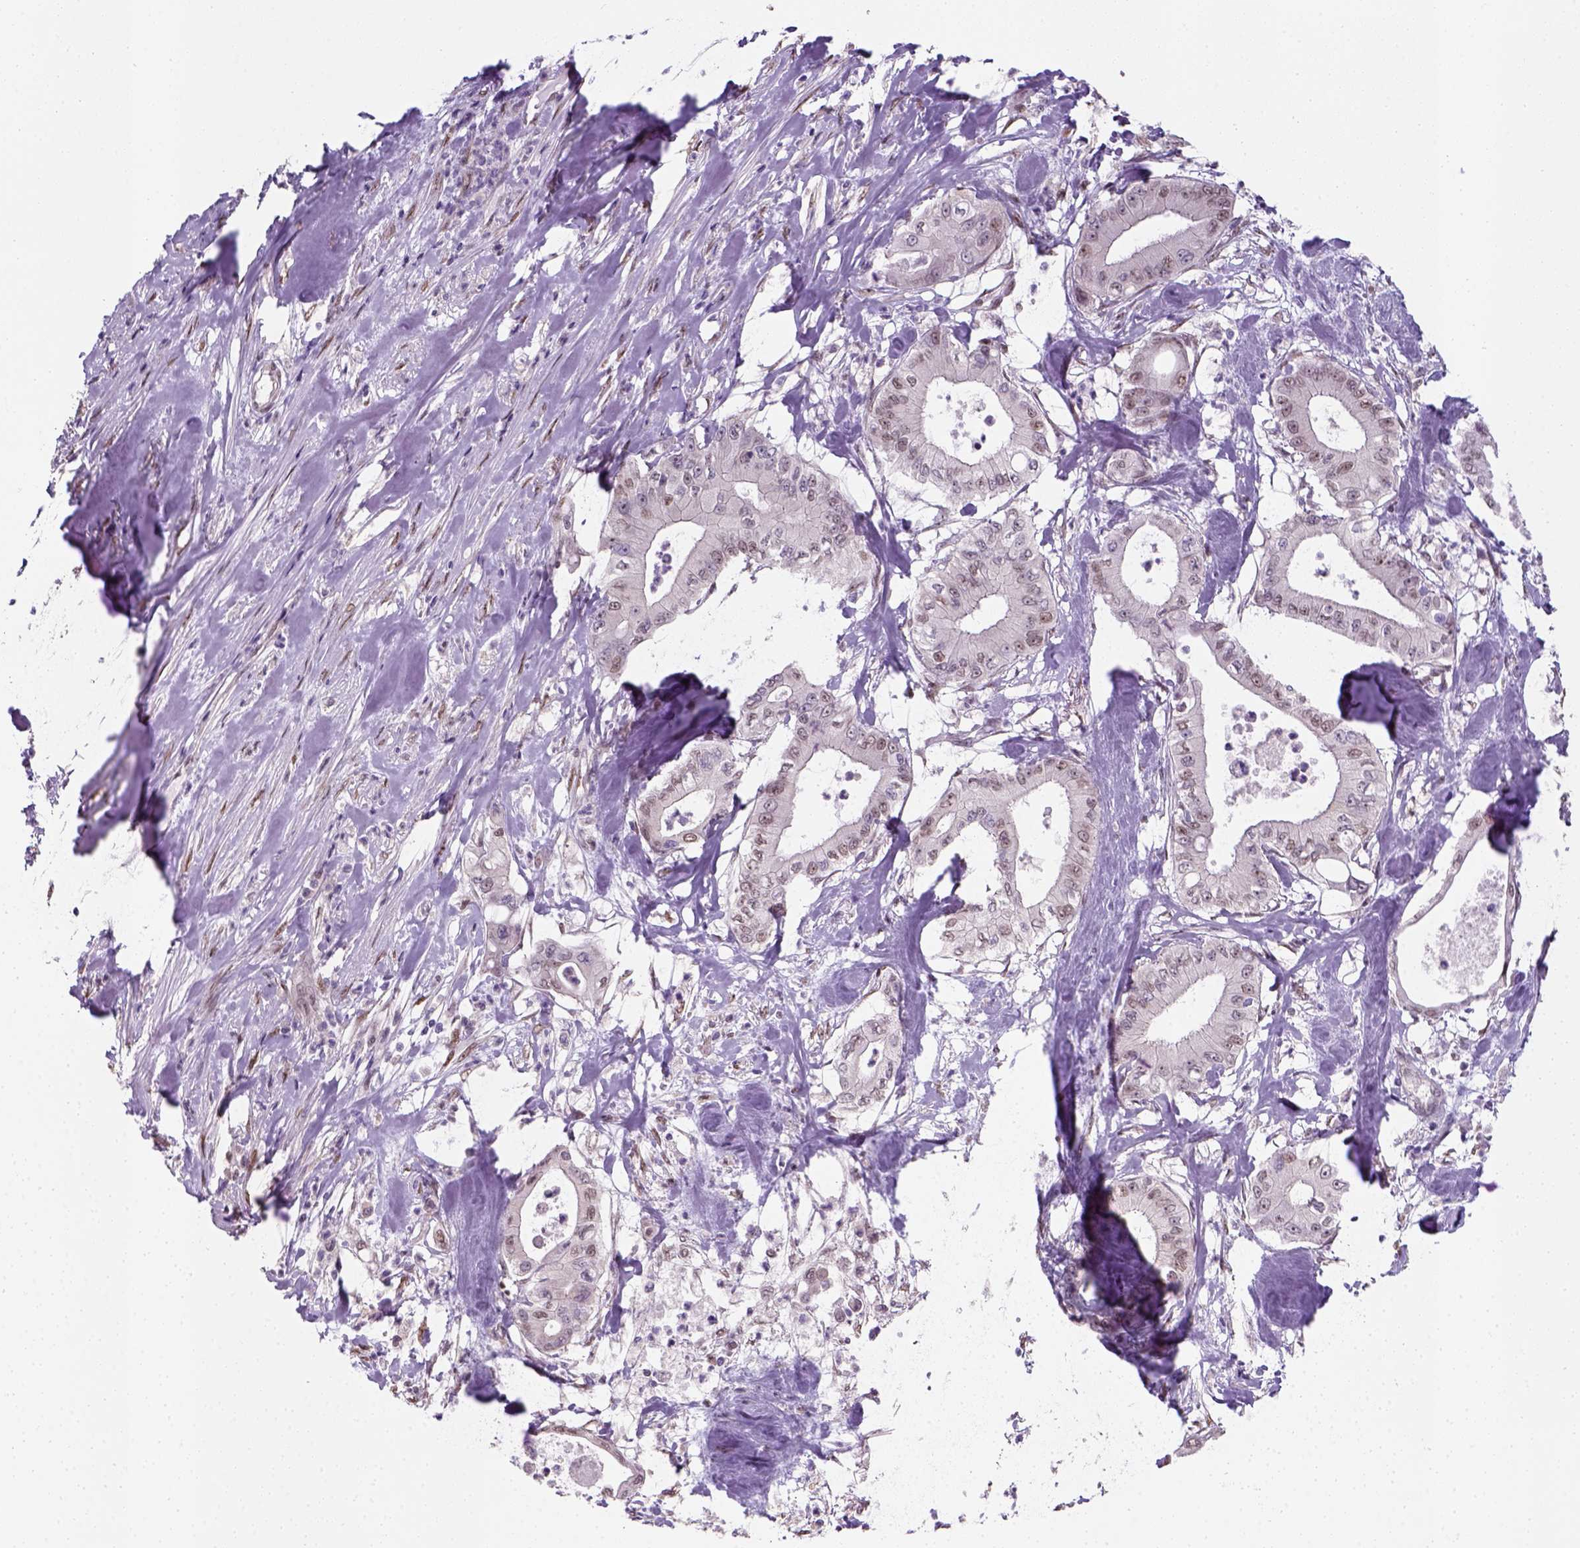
{"staining": {"intensity": "moderate", "quantity": "25%-75%", "location": "nuclear"}, "tissue": "pancreatic cancer", "cell_type": "Tumor cells", "image_type": "cancer", "snomed": [{"axis": "morphology", "description": "Adenocarcinoma, NOS"}, {"axis": "topography", "description": "Pancreas"}], "caption": "Pancreatic cancer (adenocarcinoma) stained with a brown dye shows moderate nuclear positive expression in about 25%-75% of tumor cells.", "gene": "C1orf112", "patient": {"sex": "male", "age": 71}}